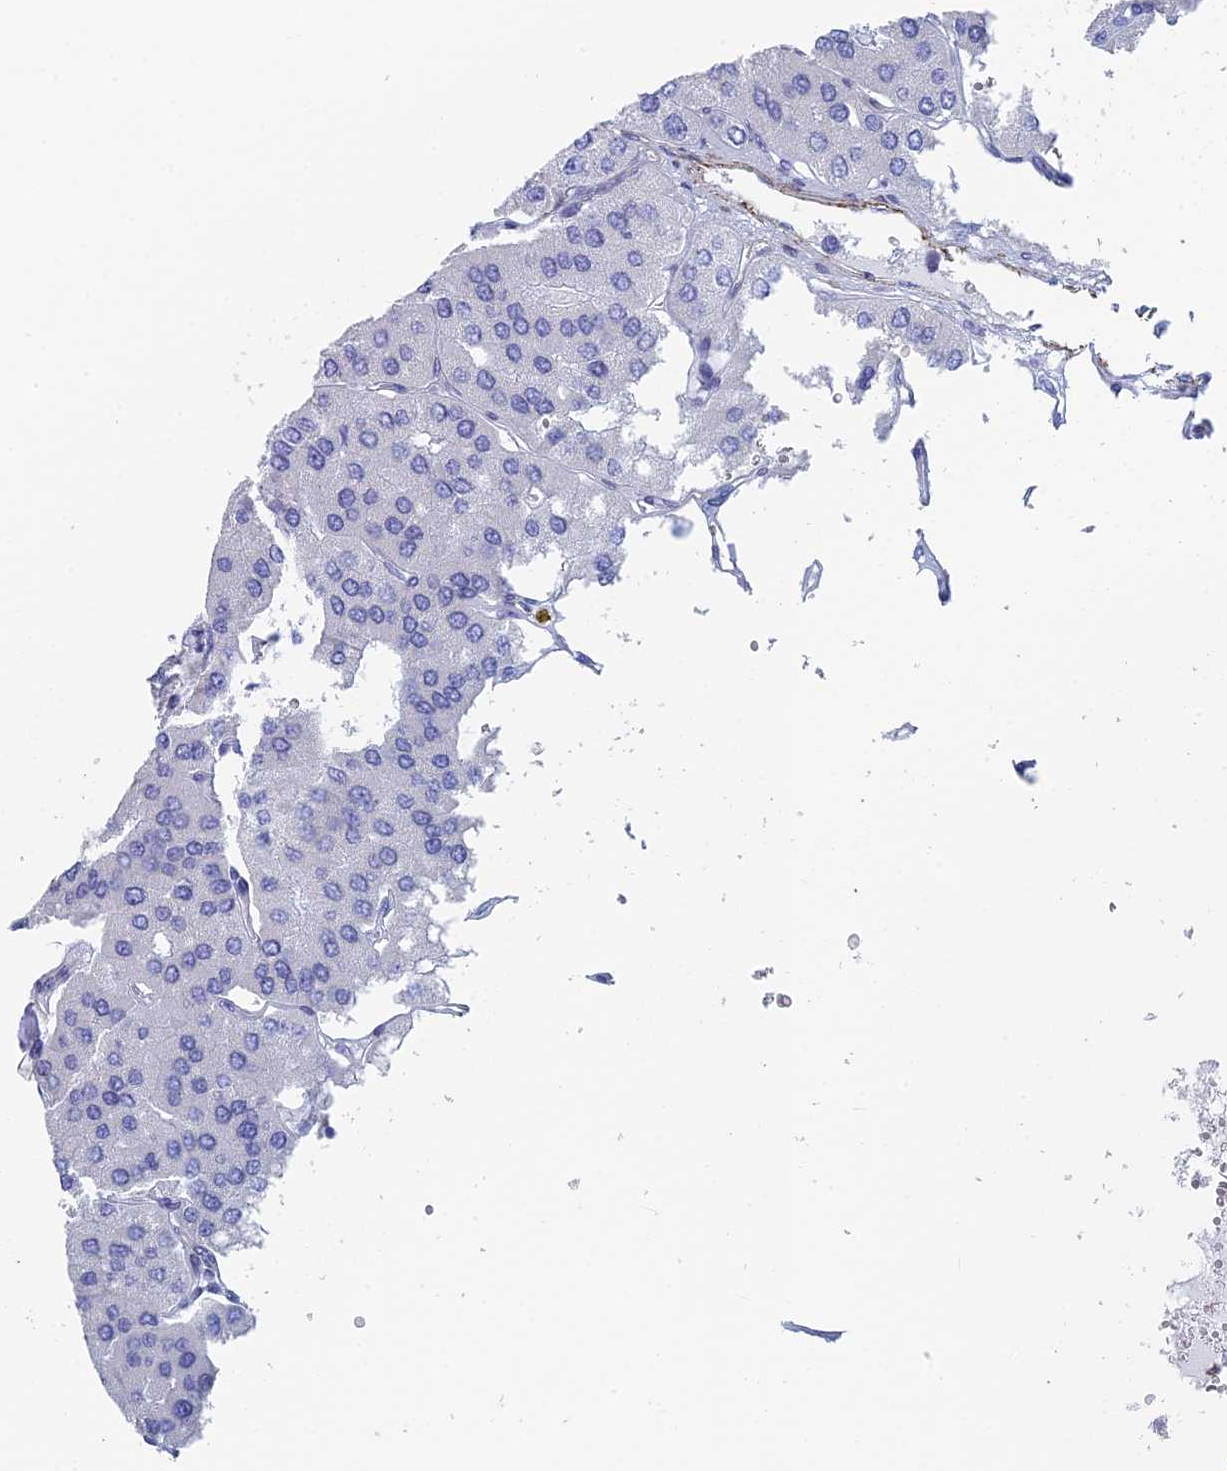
{"staining": {"intensity": "negative", "quantity": "none", "location": "none"}, "tissue": "parathyroid gland", "cell_type": "Glandular cells", "image_type": "normal", "snomed": [{"axis": "morphology", "description": "Normal tissue, NOS"}, {"axis": "morphology", "description": "Adenoma, NOS"}, {"axis": "topography", "description": "Parathyroid gland"}], "caption": "This is an immunohistochemistry (IHC) histopathology image of benign human parathyroid gland. There is no staining in glandular cells.", "gene": "KCNK18", "patient": {"sex": "female", "age": 86}}